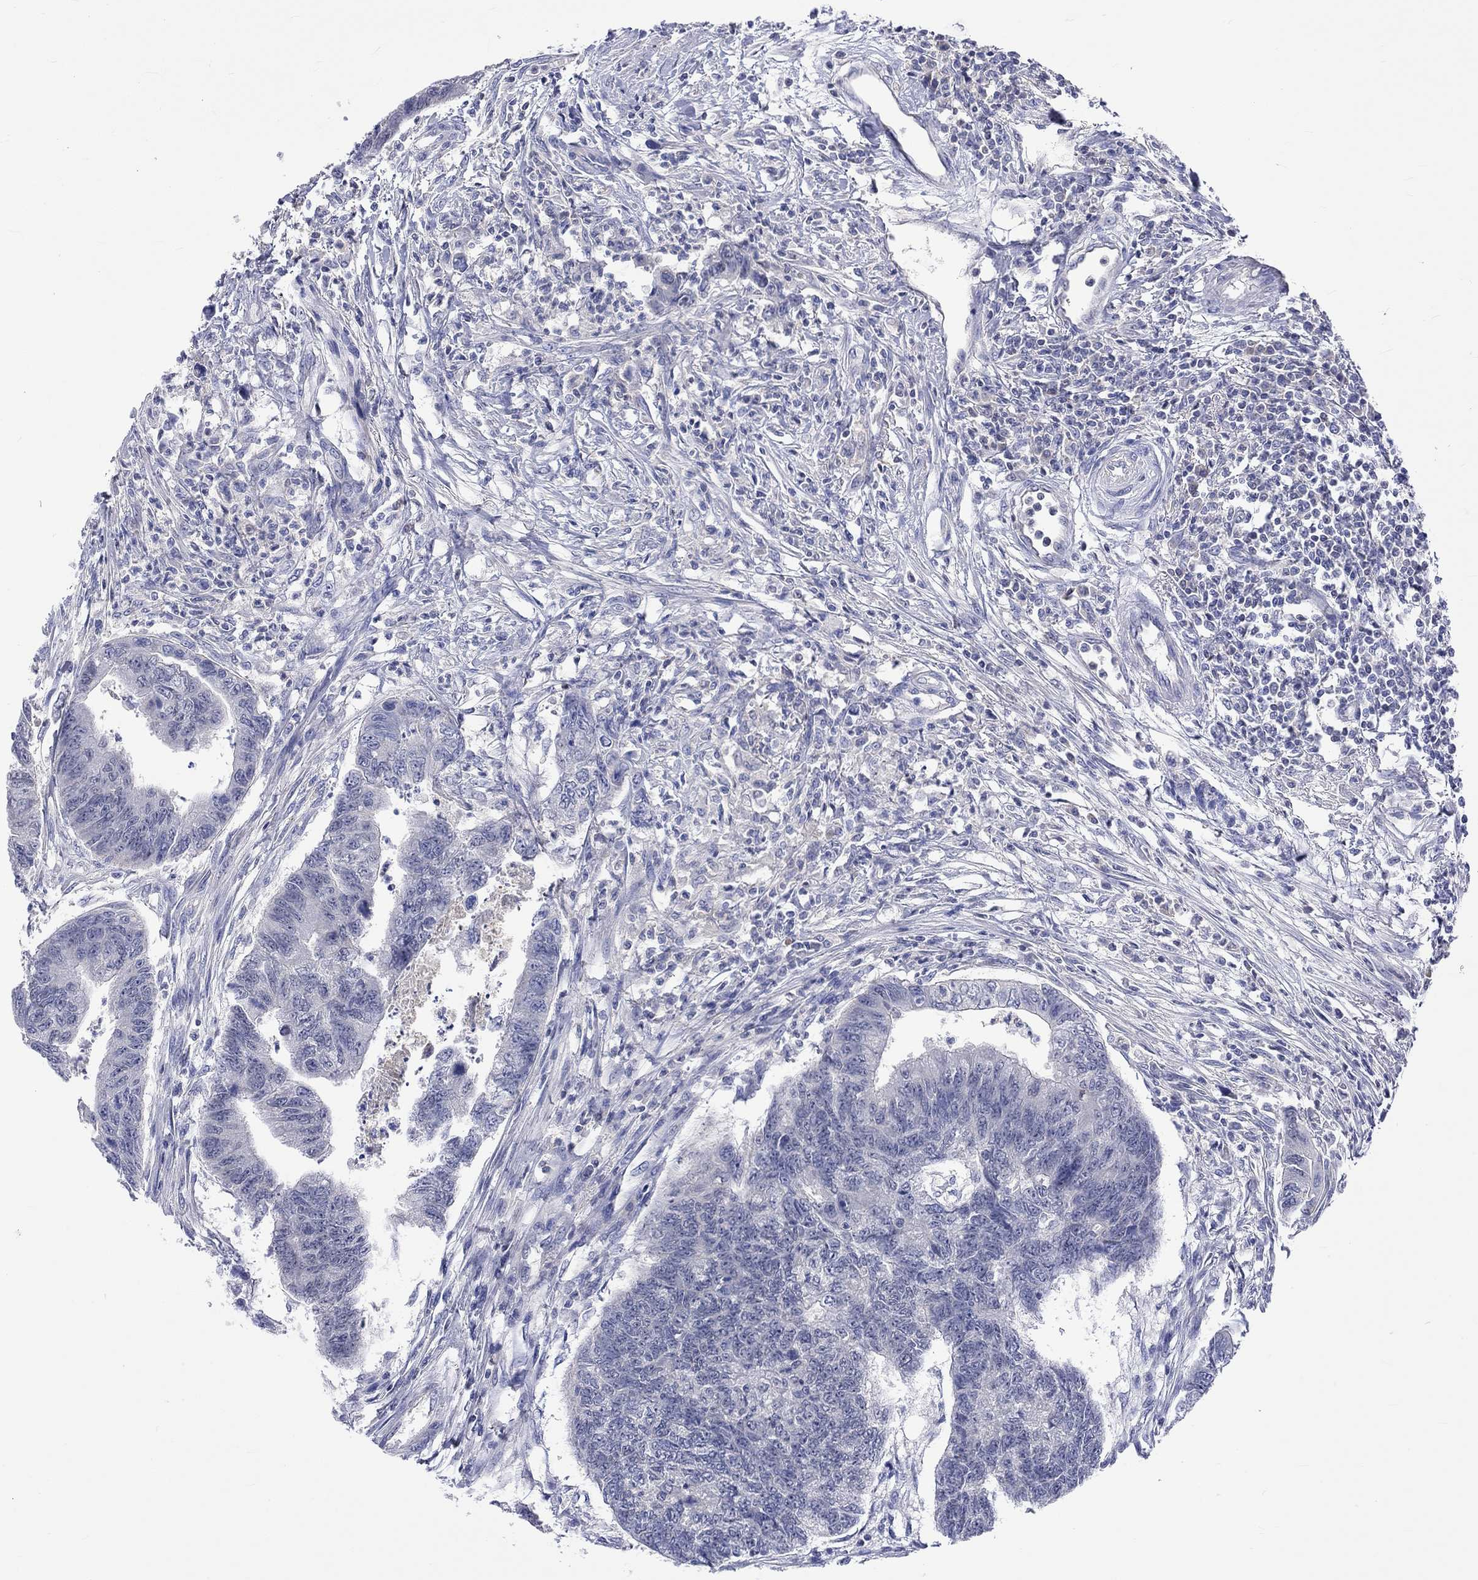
{"staining": {"intensity": "negative", "quantity": "none", "location": "none"}, "tissue": "colorectal cancer", "cell_type": "Tumor cells", "image_type": "cancer", "snomed": [{"axis": "morphology", "description": "Adenocarcinoma, NOS"}, {"axis": "topography", "description": "Colon"}], "caption": "Colorectal adenocarcinoma was stained to show a protein in brown. There is no significant staining in tumor cells. Nuclei are stained in blue.", "gene": "LRFN4", "patient": {"sex": "female", "age": 65}}